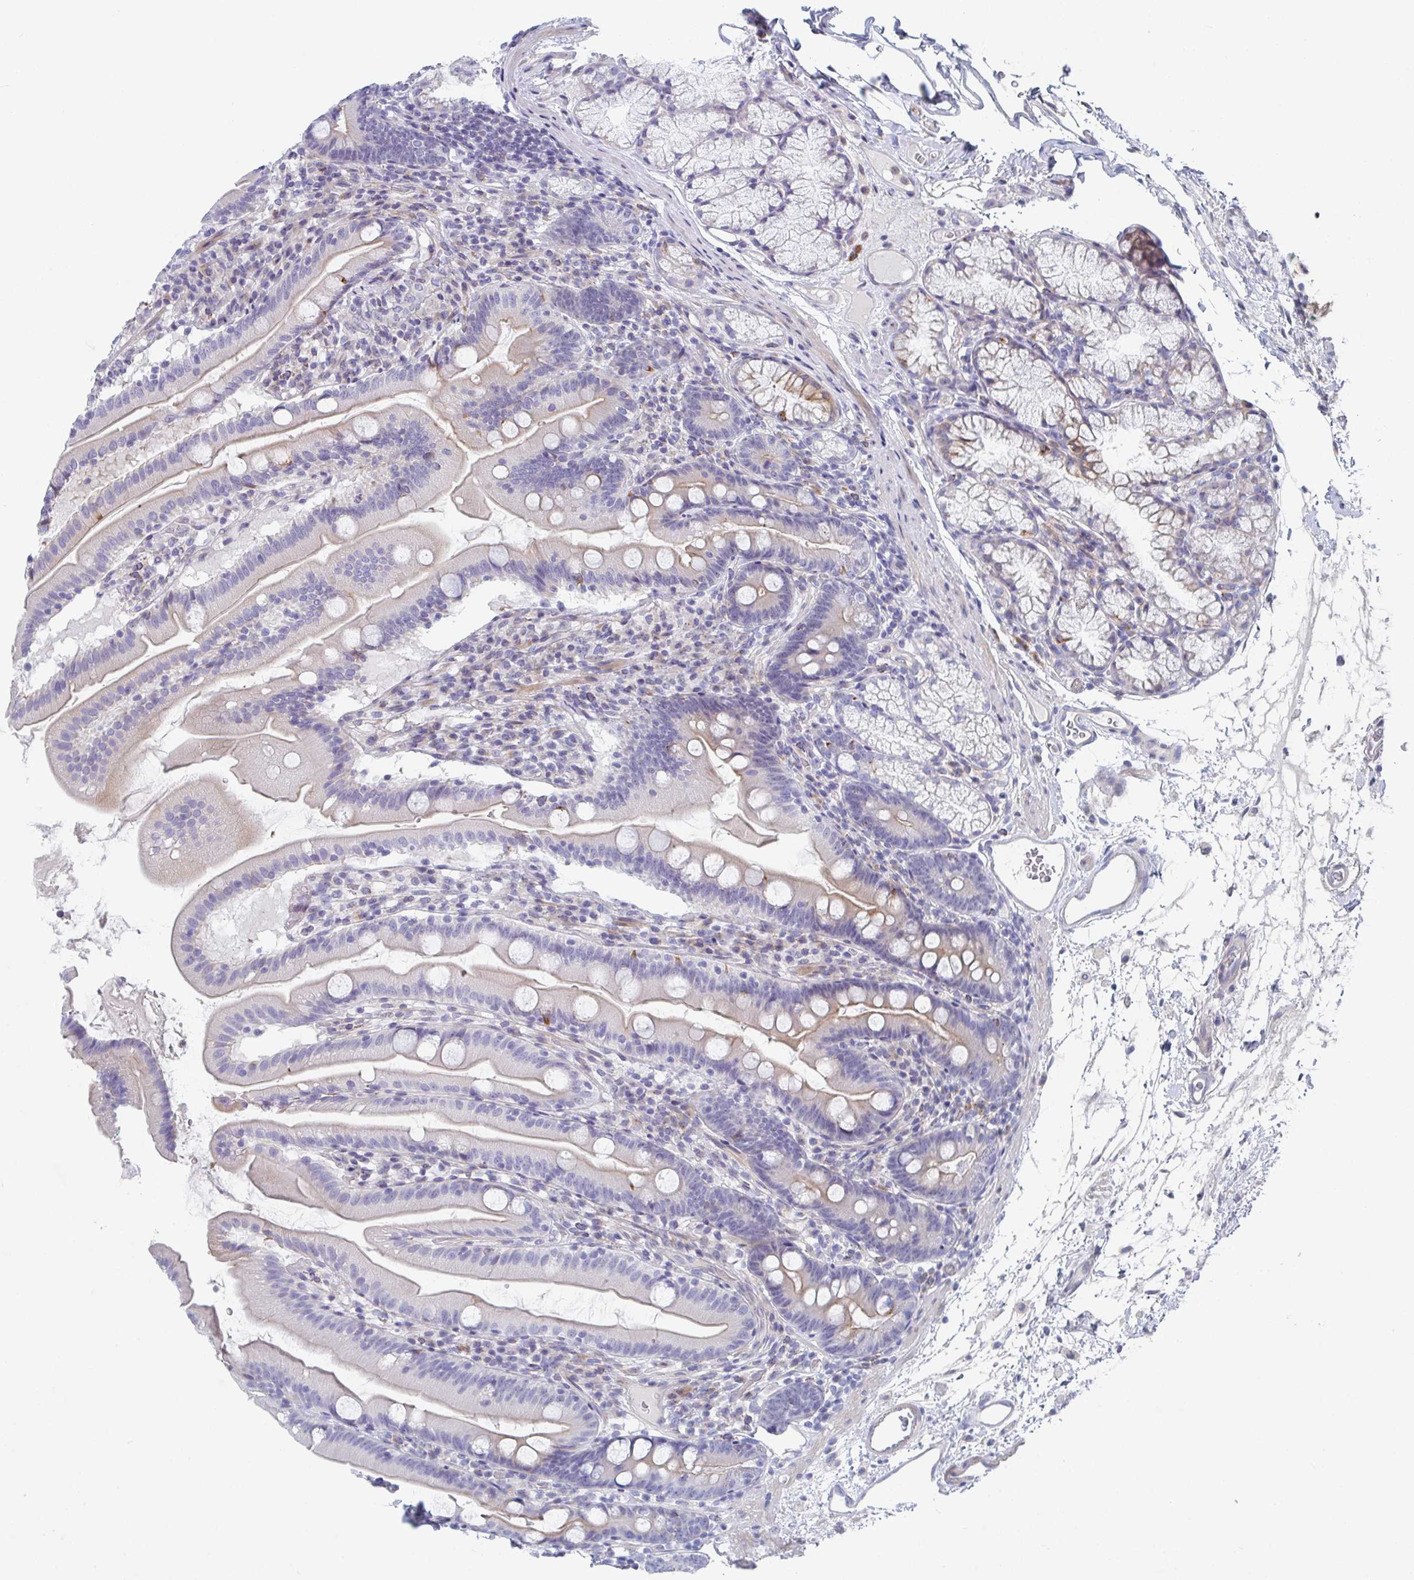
{"staining": {"intensity": "weak", "quantity": "25%-75%", "location": "cytoplasmic/membranous"}, "tissue": "duodenum", "cell_type": "Glandular cells", "image_type": "normal", "snomed": [{"axis": "morphology", "description": "Normal tissue, NOS"}, {"axis": "topography", "description": "Duodenum"}], "caption": "Benign duodenum displays weak cytoplasmic/membranous positivity in approximately 25%-75% of glandular cells (Brightfield microscopy of DAB IHC at high magnification)..", "gene": "KLHL33", "patient": {"sex": "female", "age": 67}}